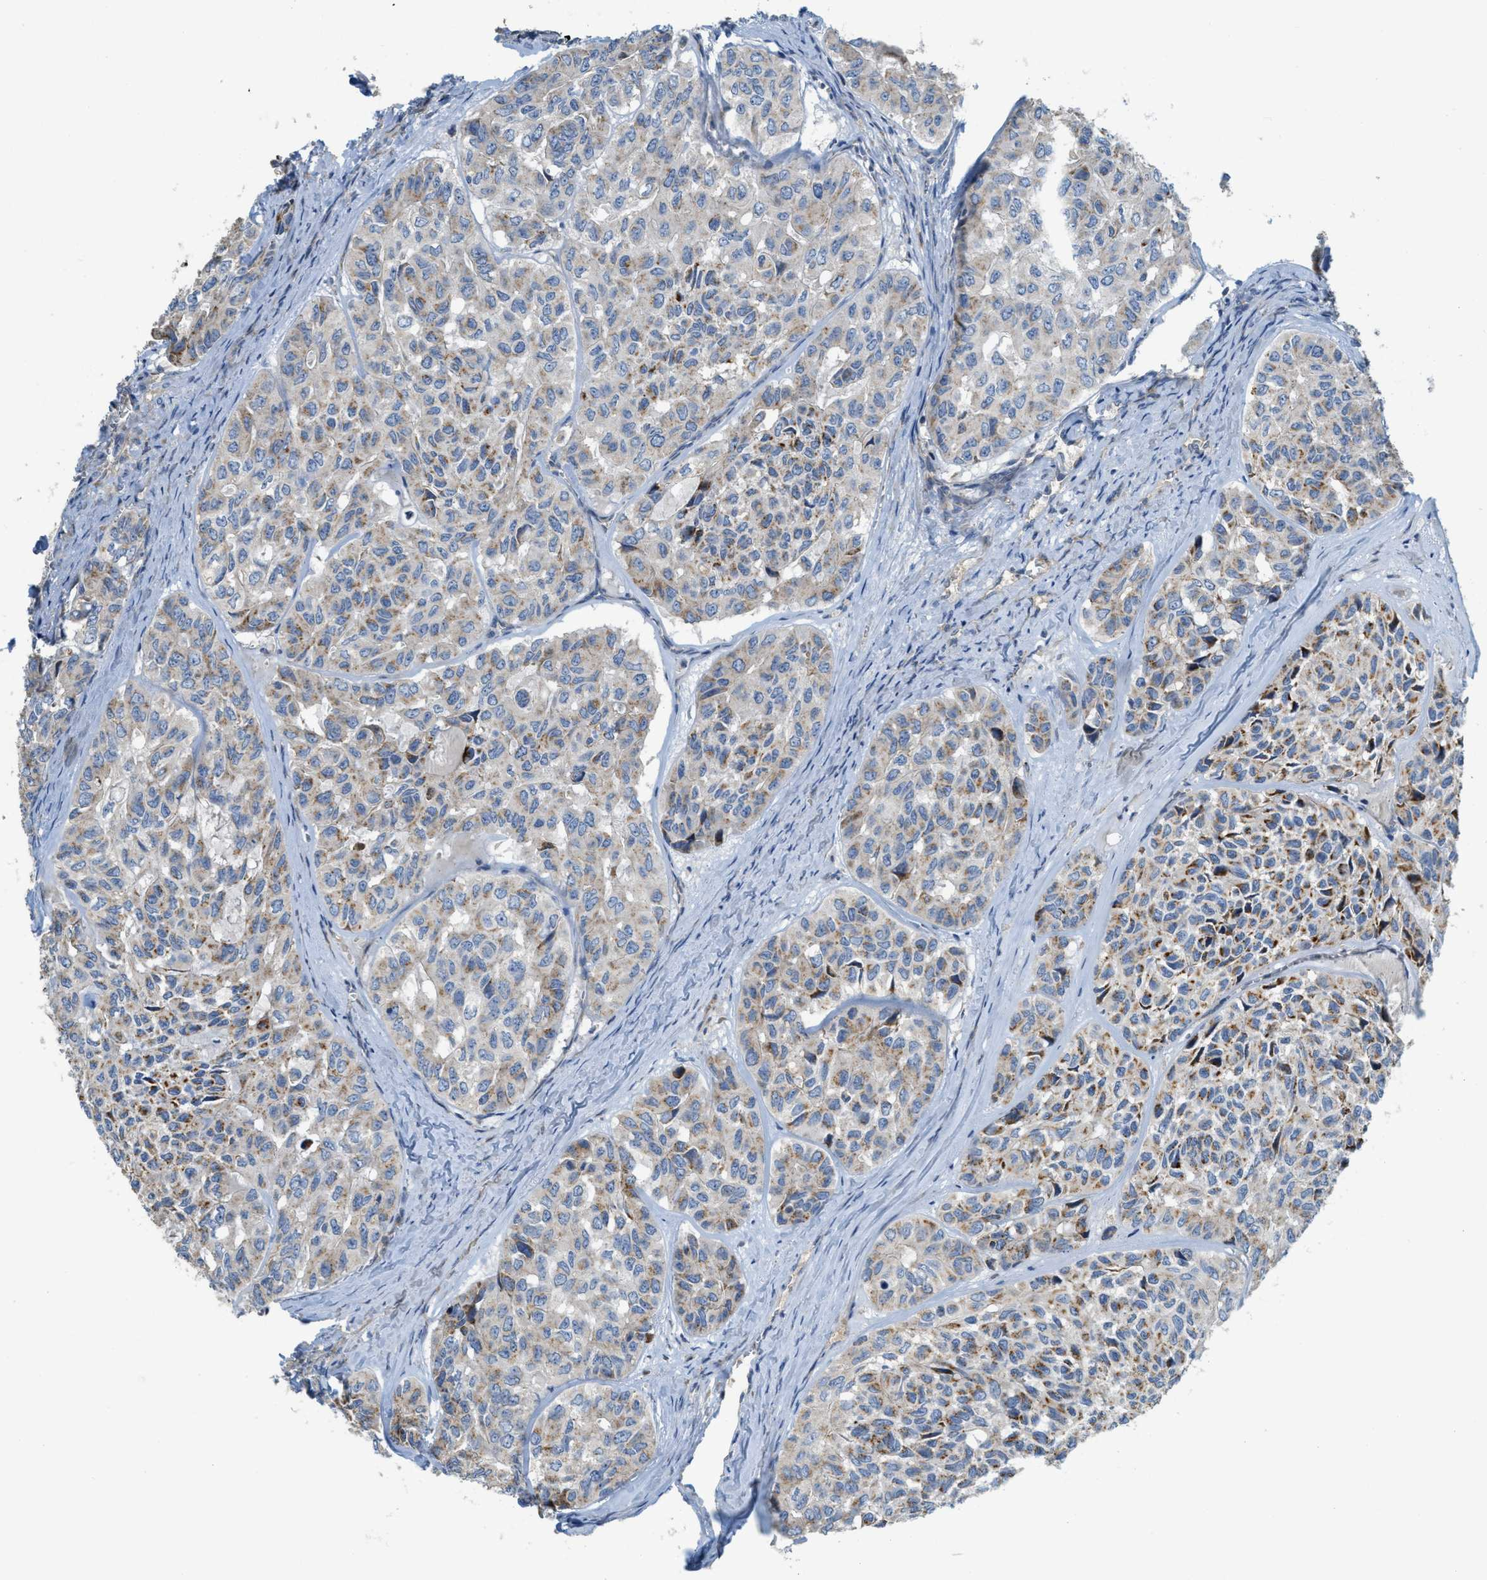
{"staining": {"intensity": "moderate", "quantity": "<25%", "location": "cytoplasmic/membranous"}, "tissue": "head and neck cancer", "cell_type": "Tumor cells", "image_type": "cancer", "snomed": [{"axis": "morphology", "description": "Adenocarcinoma, NOS"}, {"axis": "topography", "description": "Salivary gland, NOS"}, {"axis": "topography", "description": "Head-Neck"}], "caption": "A low amount of moderate cytoplasmic/membranous expression is seen in approximately <25% of tumor cells in head and neck cancer (adenocarcinoma) tissue. The staining is performed using DAB (3,3'-diaminobenzidine) brown chromogen to label protein expression. The nuclei are counter-stained blue using hematoxylin.", "gene": "CASP10", "patient": {"sex": "female", "age": 76}}